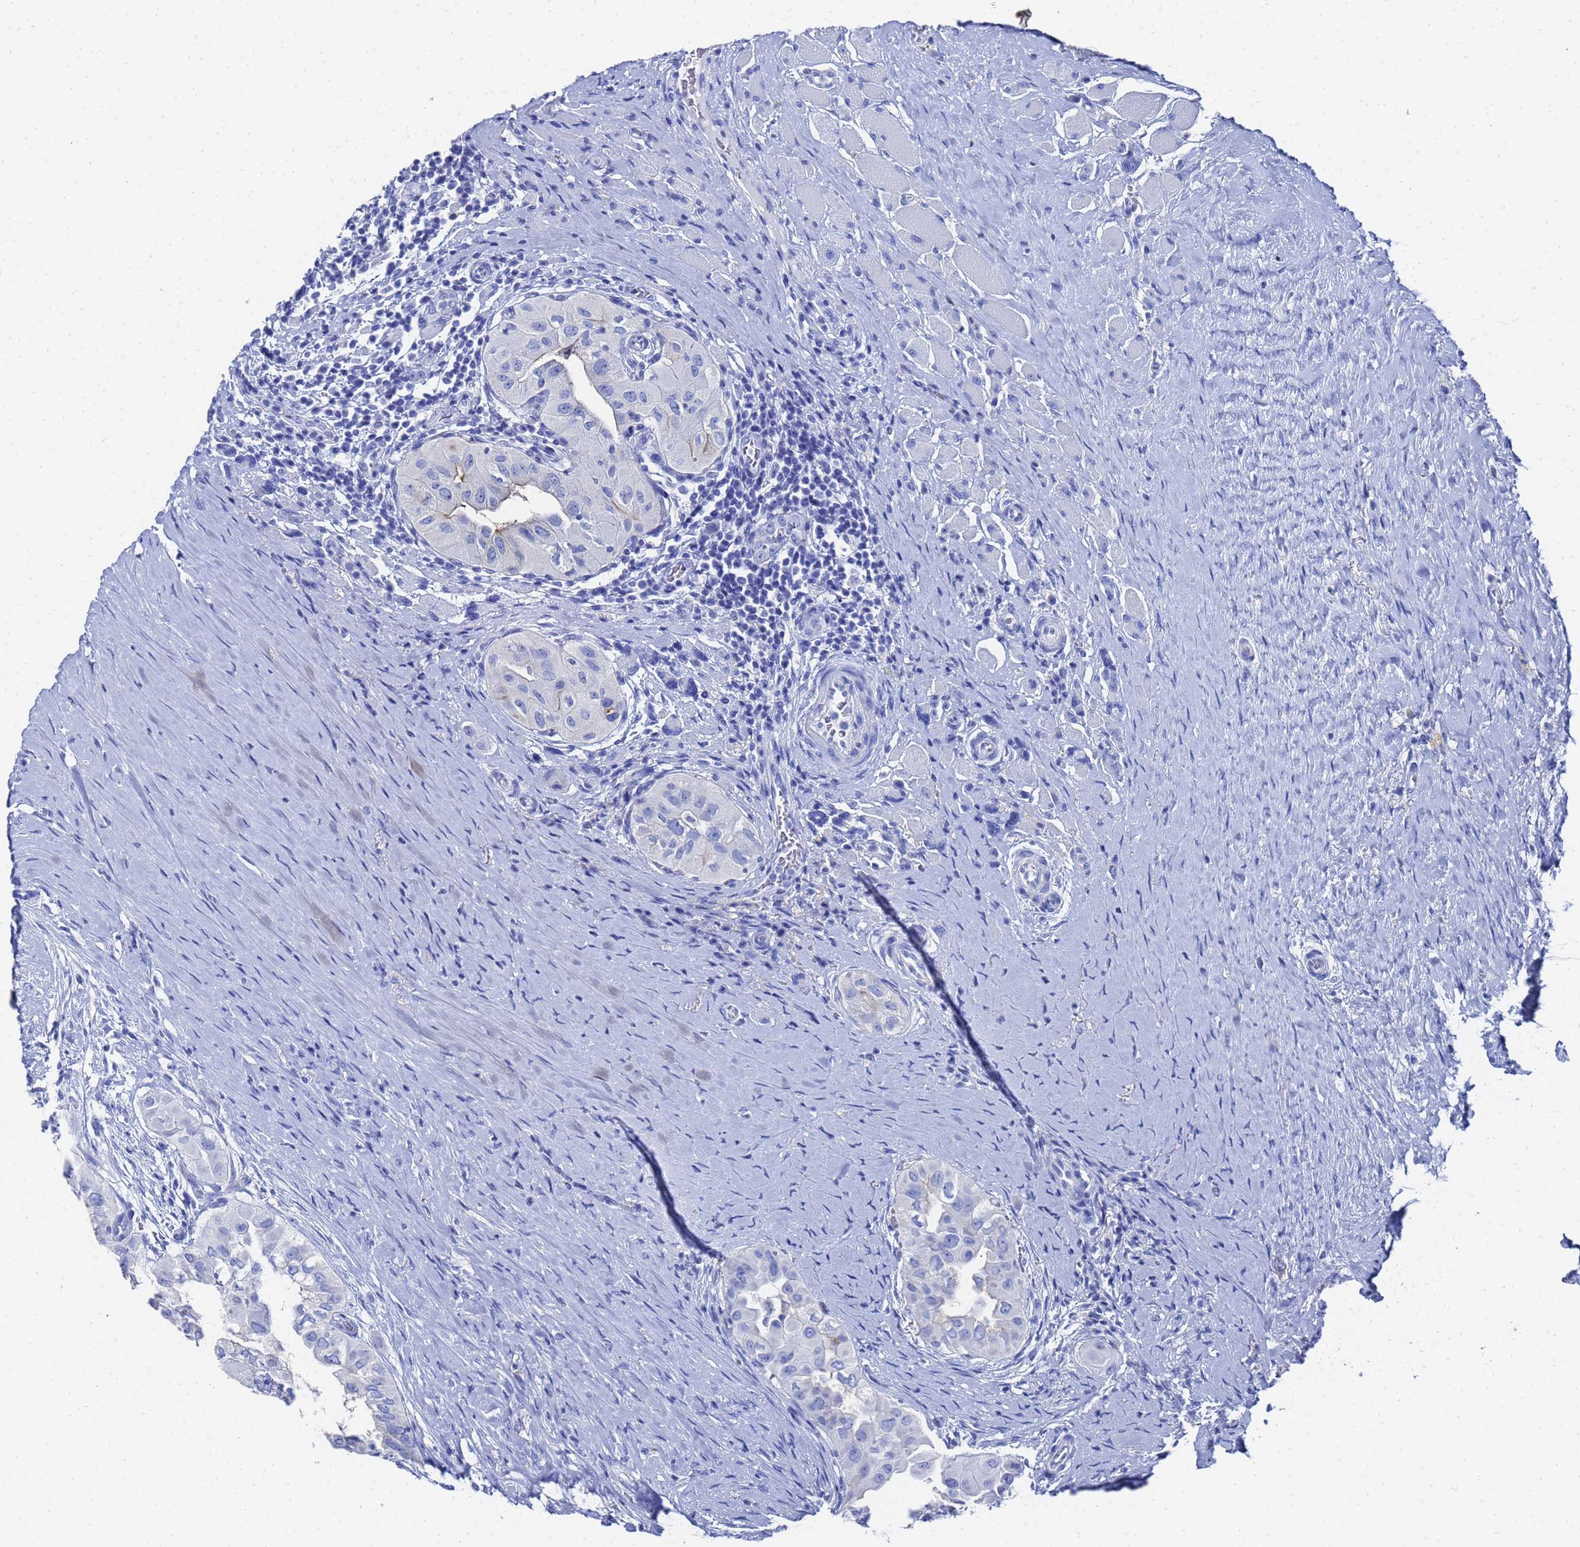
{"staining": {"intensity": "negative", "quantity": "none", "location": "none"}, "tissue": "thyroid cancer", "cell_type": "Tumor cells", "image_type": "cancer", "snomed": [{"axis": "morphology", "description": "Papillary adenocarcinoma, NOS"}, {"axis": "topography", "description": "Thyroid gland"}], "caption": "IHC micrograph of human thyroid cancer stained for a protein (brown), which exhibits no staining in tumor cells. The staining was performed using DAB to visualize the protein expression in brown, while the nuclei were stained in blue with hematoxylin (Magnification: 20x).", "gene": "GGT1", "patient": {"sex": "female", "age": 59}}